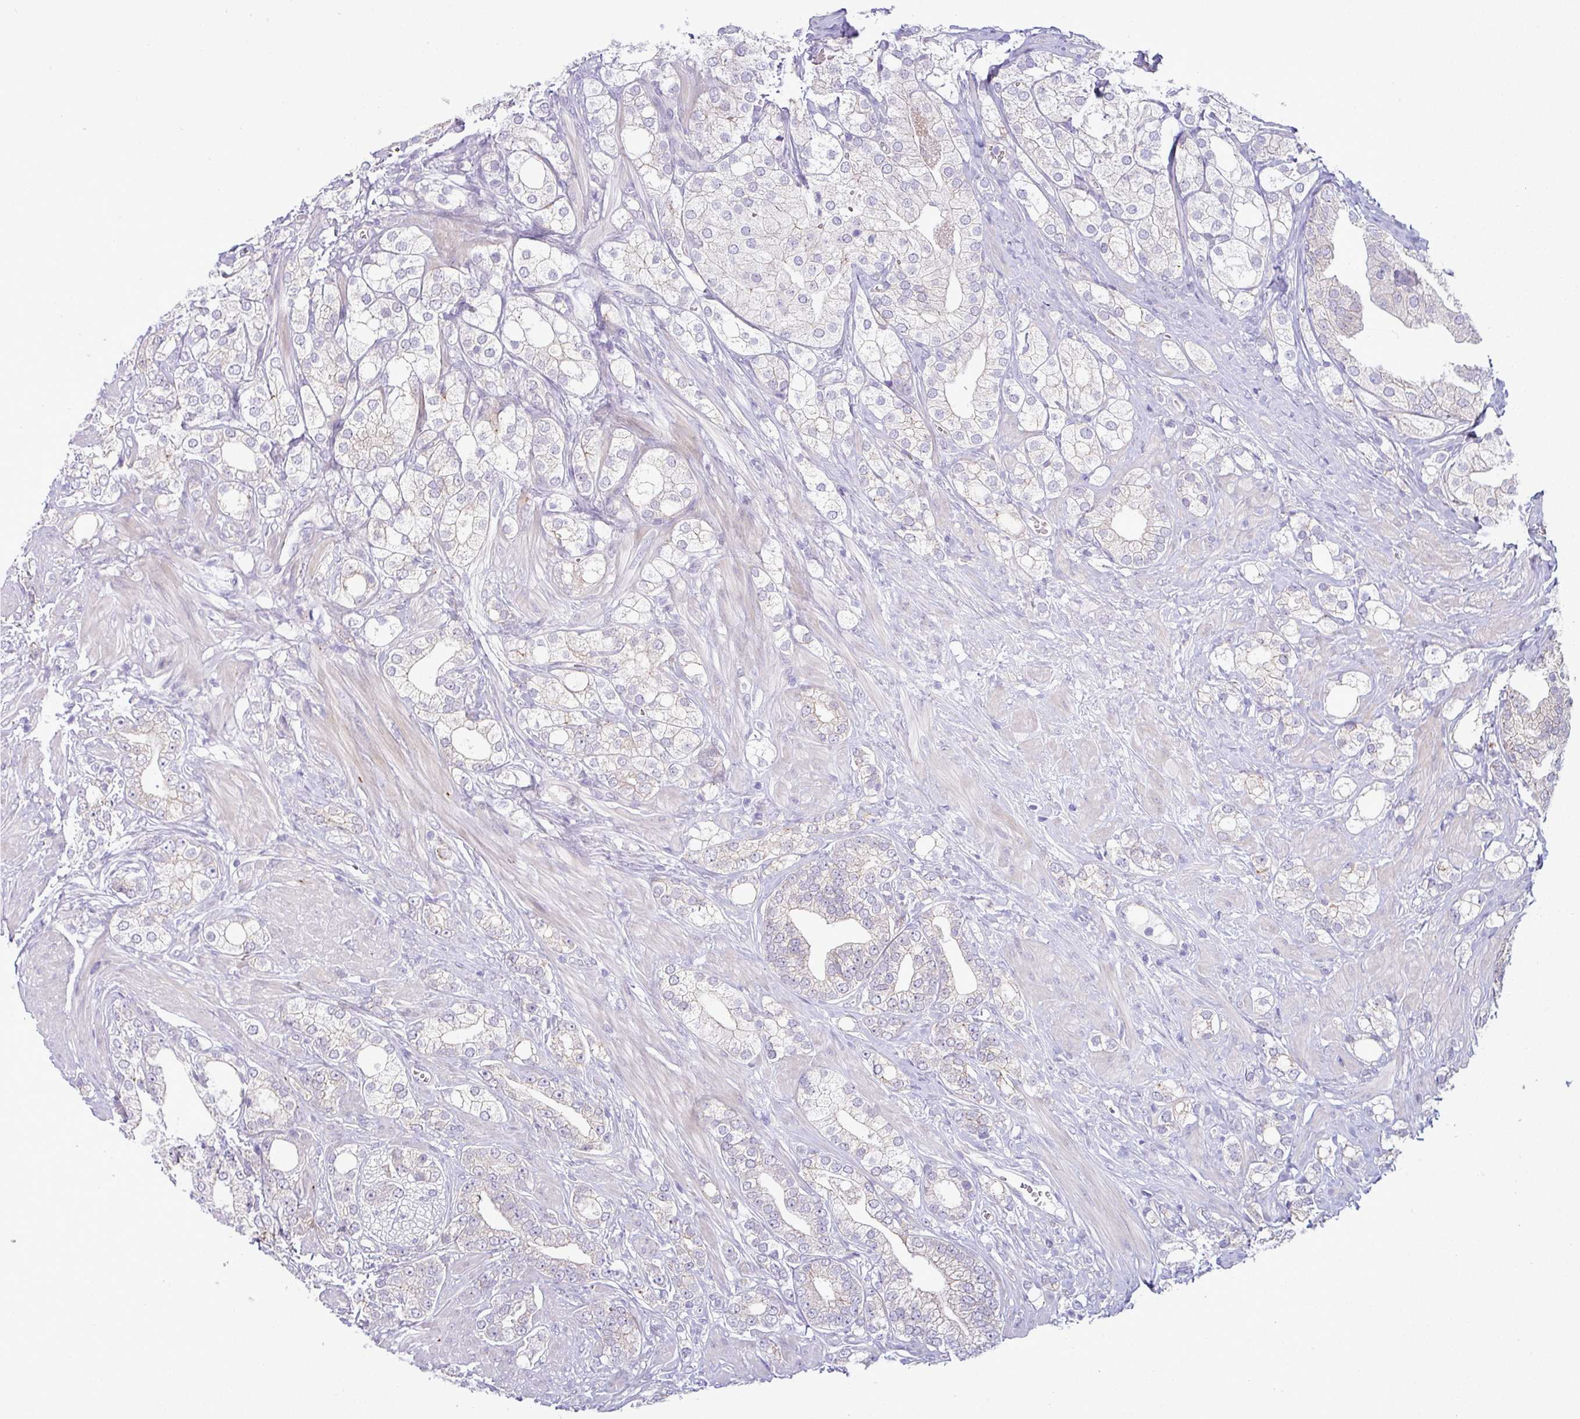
{"staining": {"intensity": "negative", "quantity": "none", "location": "none"}, "tissue": "prostate cancer", "cell_type": "Tumor cells", "image_type": "cancer", "snomed": [{"axis": "morphology", "description": "Adenocarcinoma, High grade"}, {"axis": "topography", "description": "Prostate"}], "caption": "IHC of high-grade adenocarcinoma (prostate) reveals no staining in tumor cells.", "gene": "ACAP3", "patient": {"sex": "male", "age": 50}}